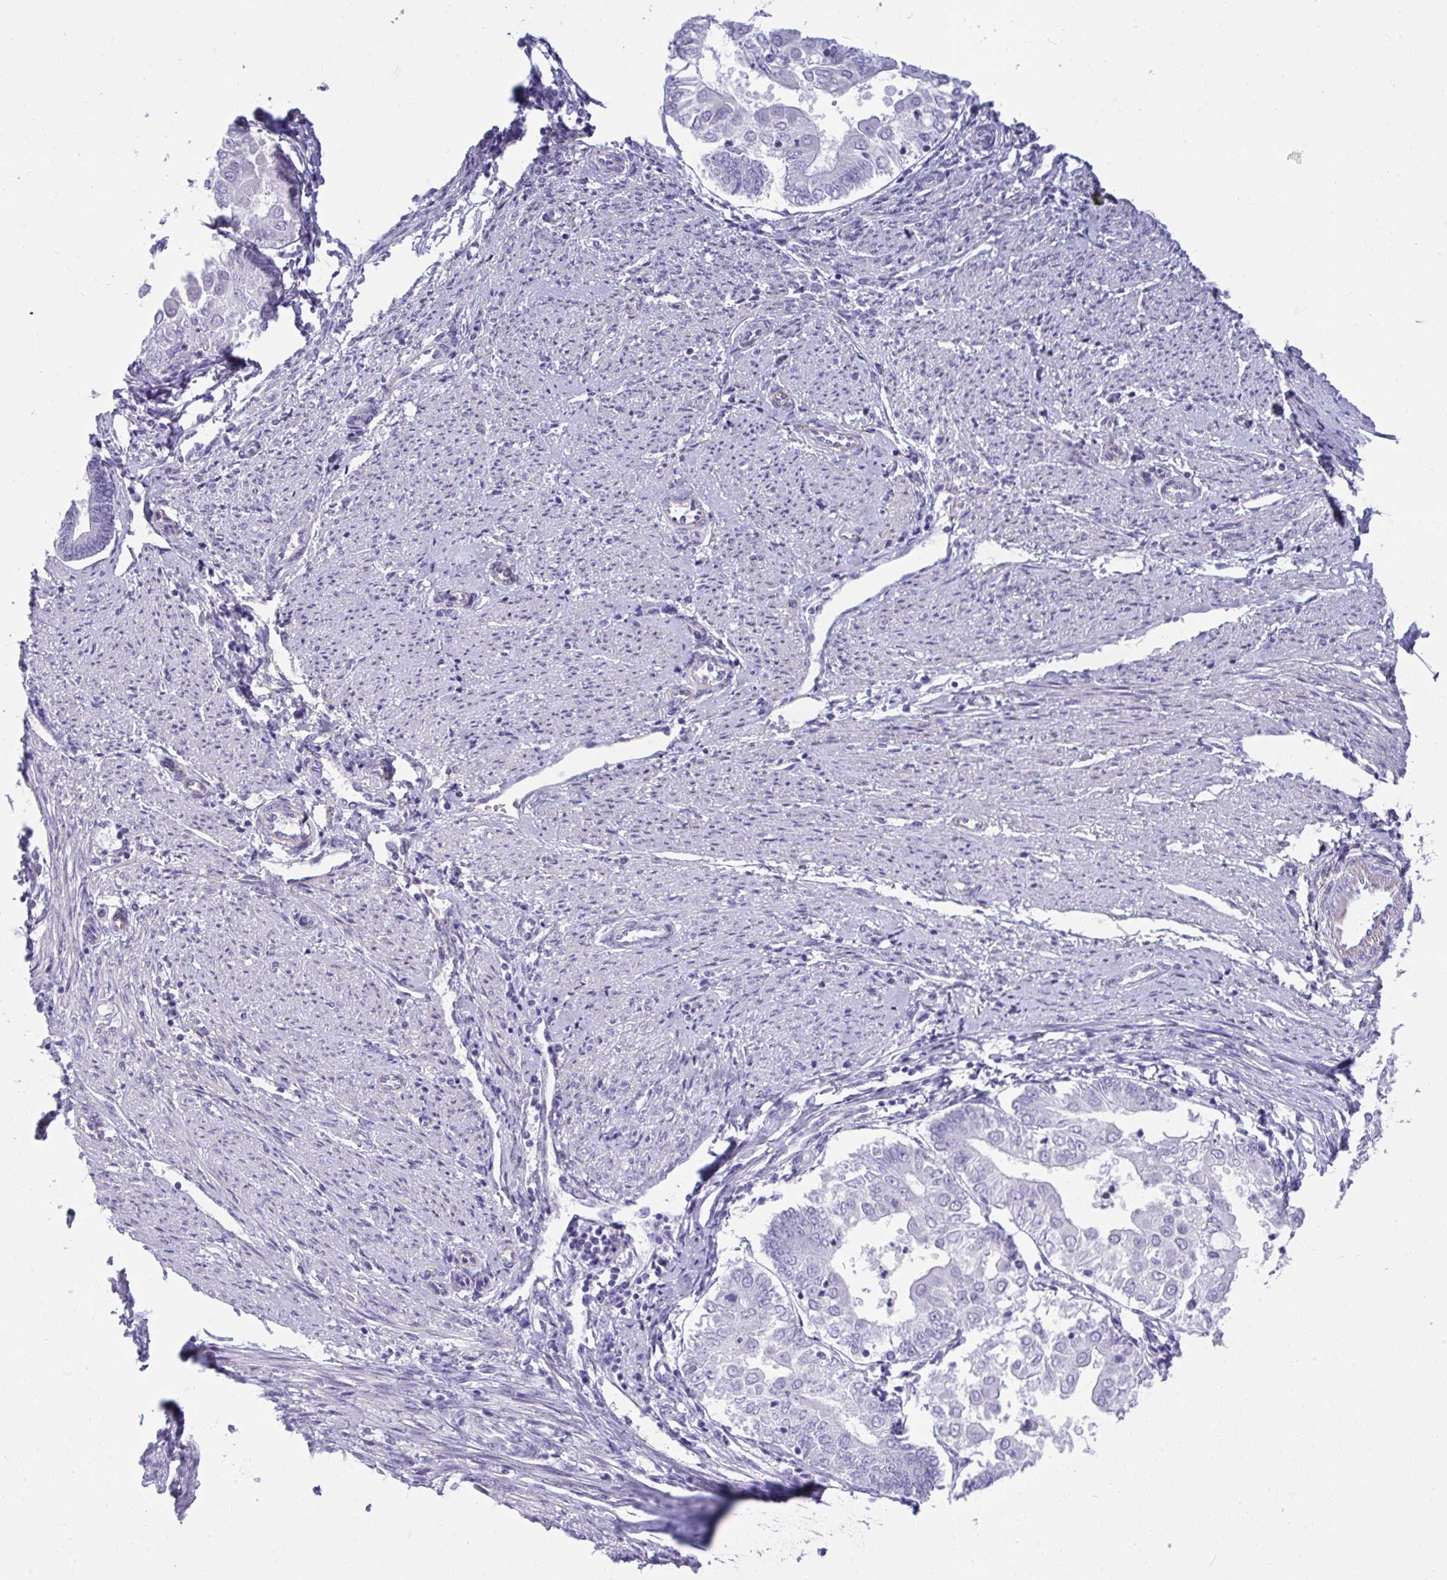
{"staining": {"intensity": "negative", "quantity": "none", "location": "none"}, "tissue": "endometrial cancer", "cell_type": "Tumor cells", "image_type": "cancer", "snomed": [{"axis": "morphology", "description": "Adenocarcinoma, NOS"}, {"axis": "topography", "description": "Endometrium"}], "caption": "Micrograph shows no significant protein expression in tumor cells of endometrial adenocarcinoma.", "gene": "PIGZ", "patient": {"sex": "female", "age": 68}}